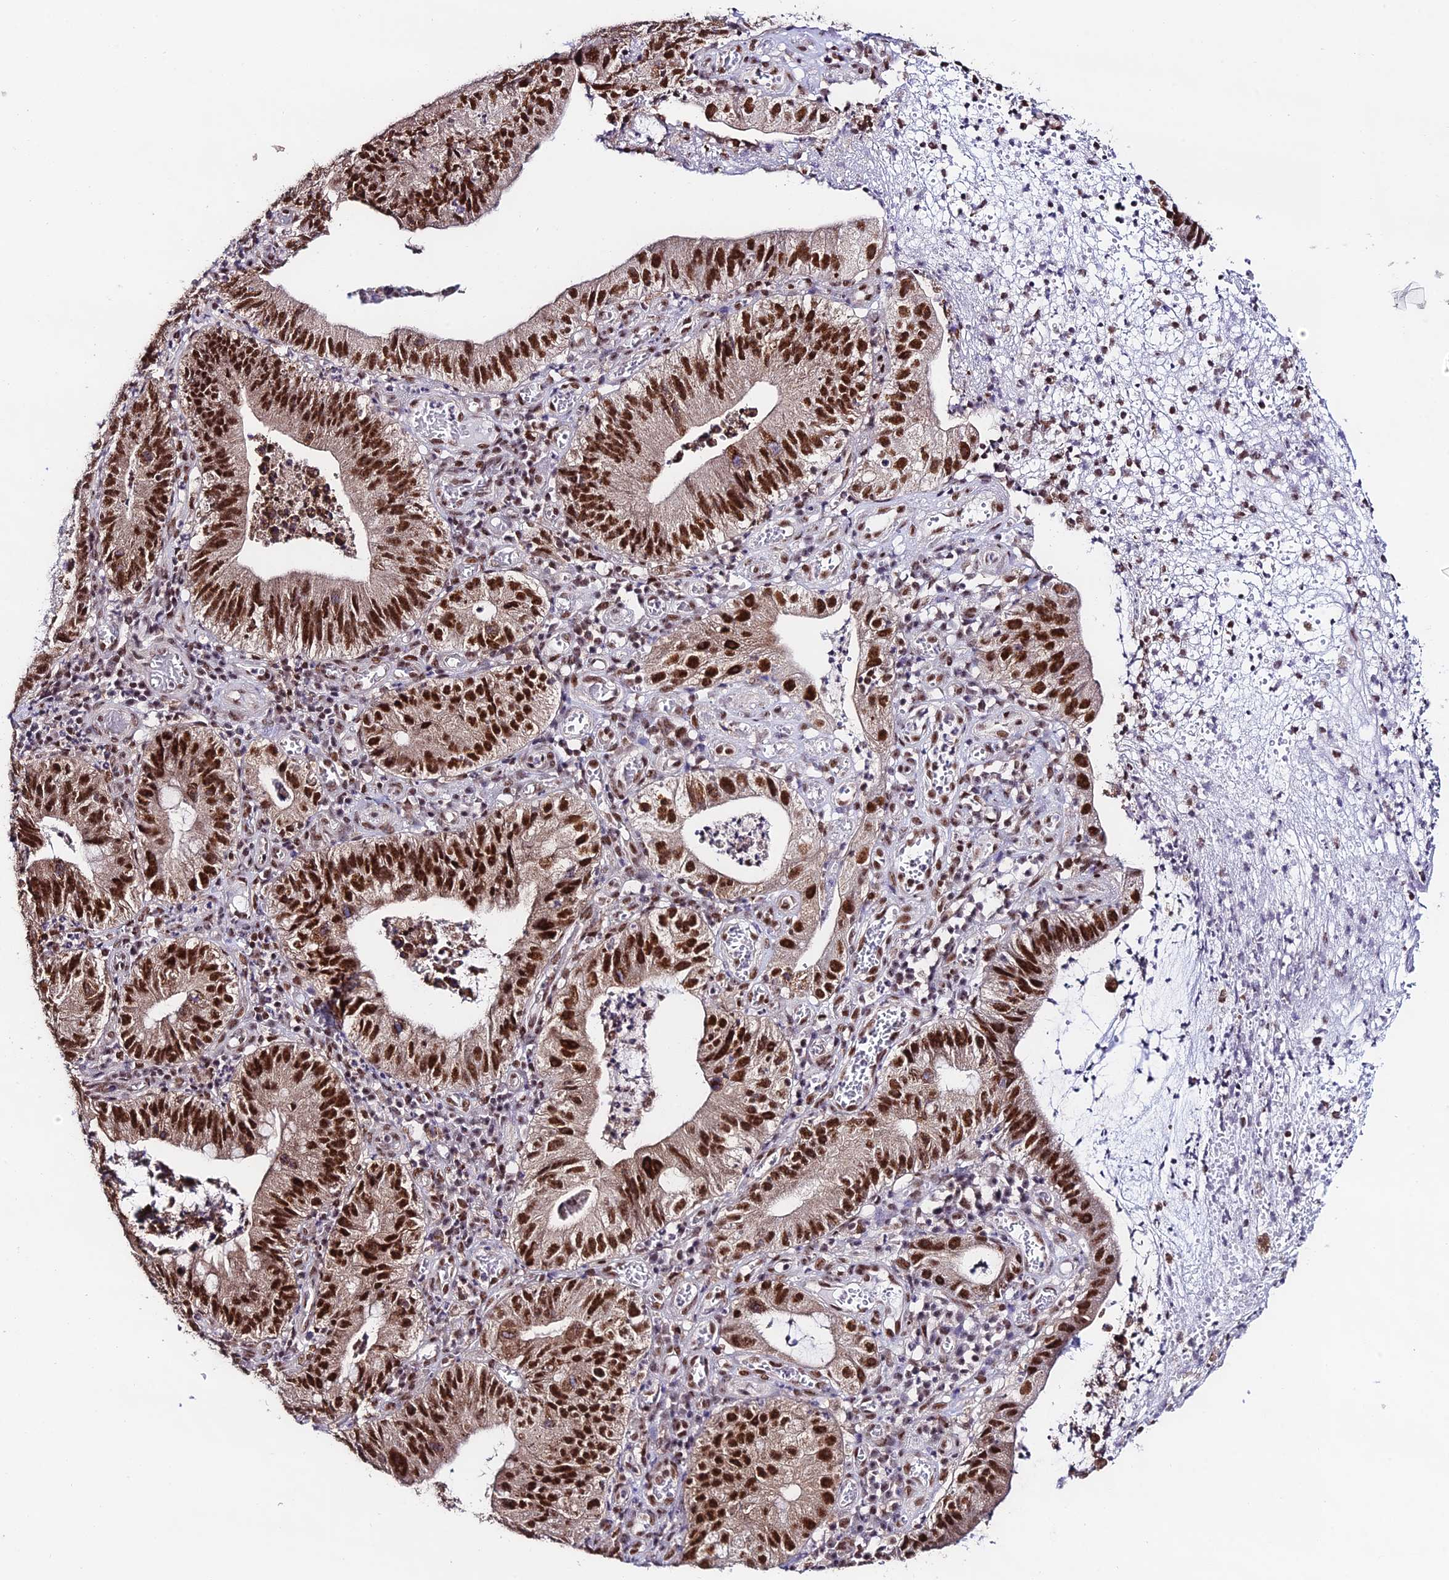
{"staining": {"intensity": "strong", "quantity": ">75%", "location": "nuclear"}, "tissue": "stomach cancer", "cell_type": "Tumor cells", "image_type": "cancer", "snomed": [{"axis": "morphology", "description": "Adenocarcinoma, NOS"}, {"axis": "topography", "description": "Stomach"}], "caption": "Tumor cells exhibit high levels of strong nuclear expression in approximately >75% of cells in human adenocarcinoma (stomach).", "gene": "THOC7", "patient": {"sex": "male", "age": 59}}